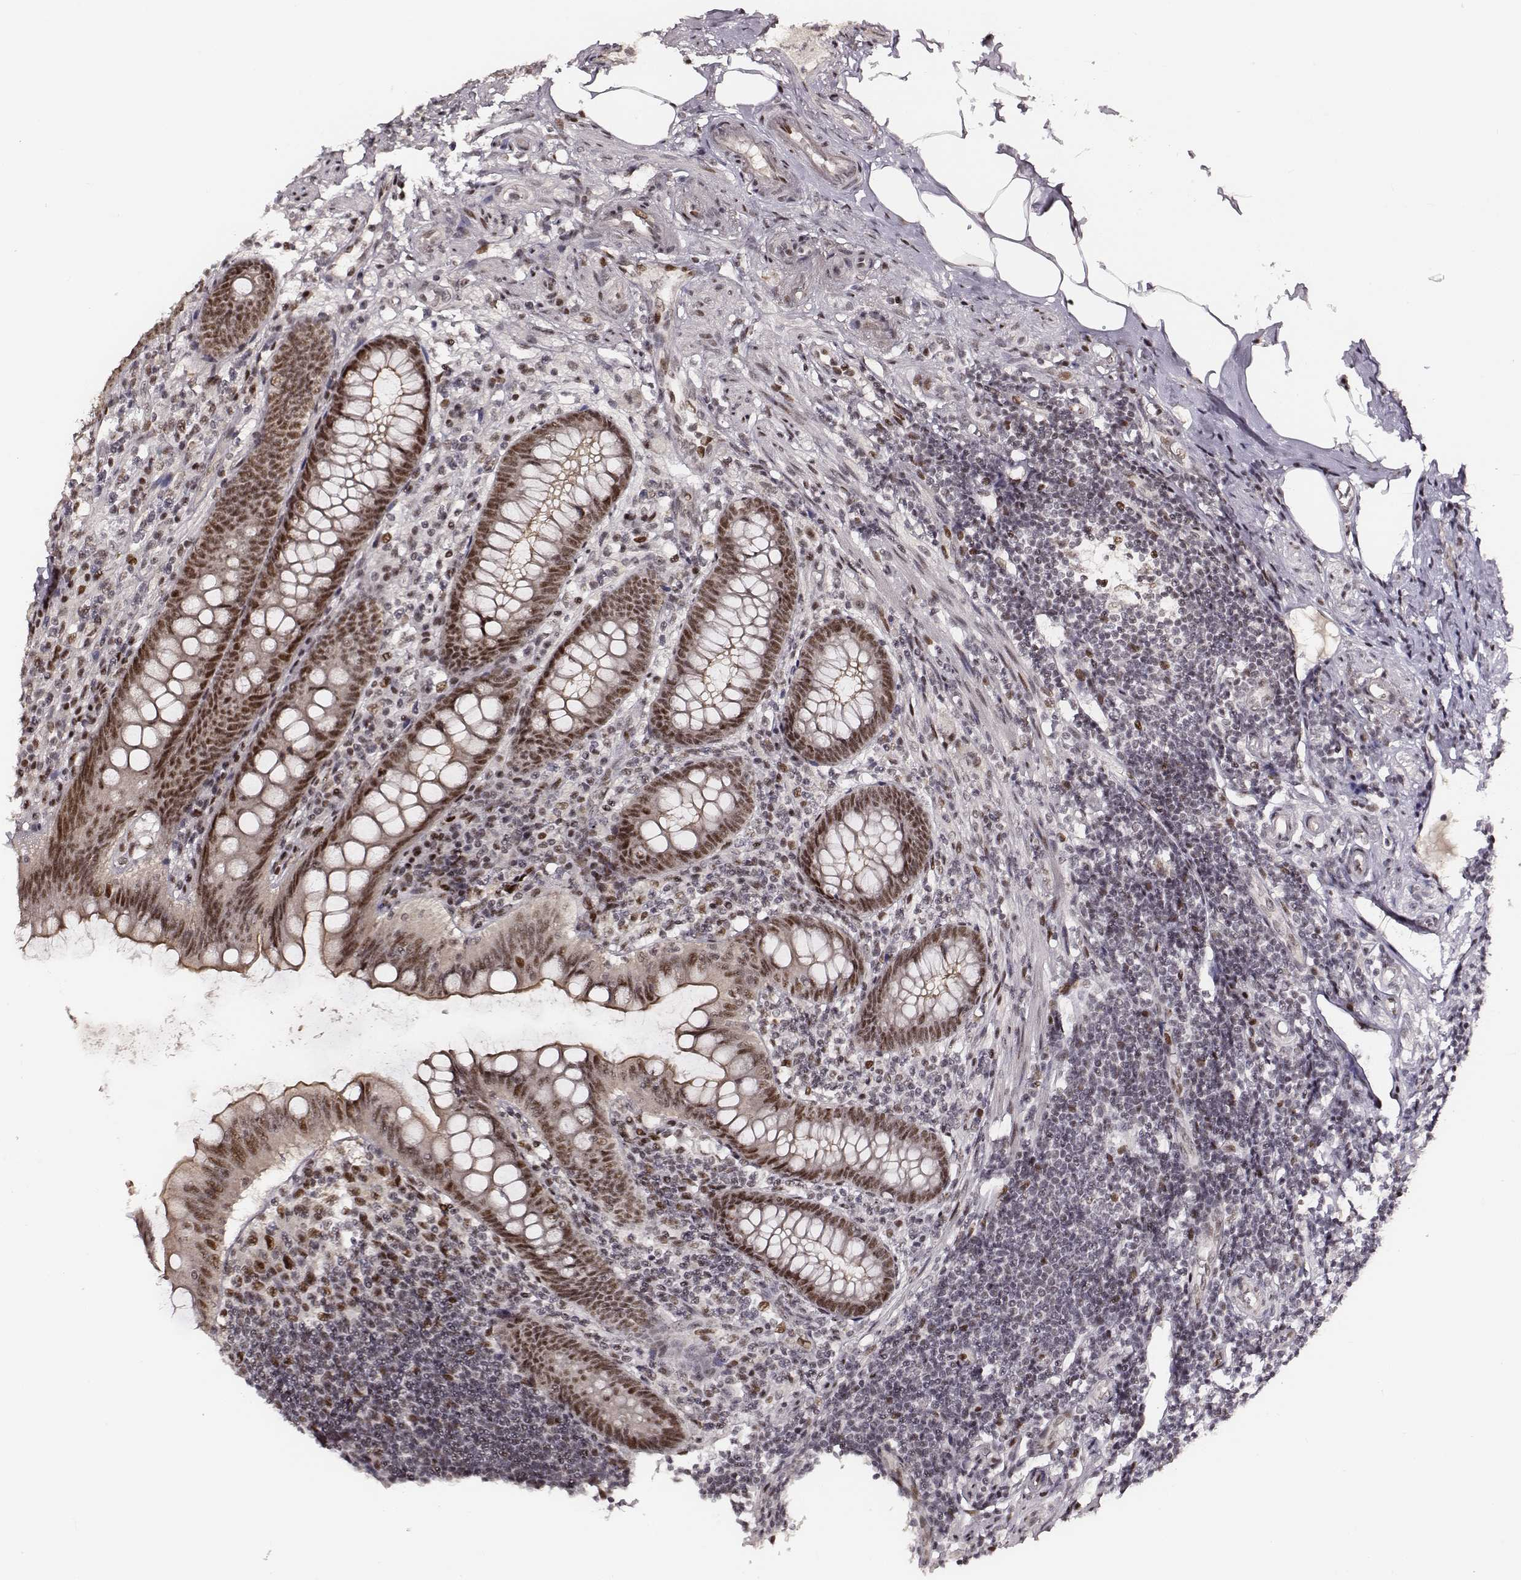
{"staining": {"intensity": "moderate", "quantity": ">75%", "location": "nuclear"}, "tissue": "appendix", "cell_type": "Glandular cells", "image_type": "normal", "snomed": [{"axis": "morphology", "description": "Normal tissue, NOS"}, {"axis": "topography", "description": "Appendix"}], "caption": "A high-resolution photomicrograph shows immunohistochemistry (IHC) staining of benign appendix, which displays moderate nuclear expression in approximately >75% of glandular cells.", "gene": "PPARA", "patient": {"sex": "female", "age": 57}}